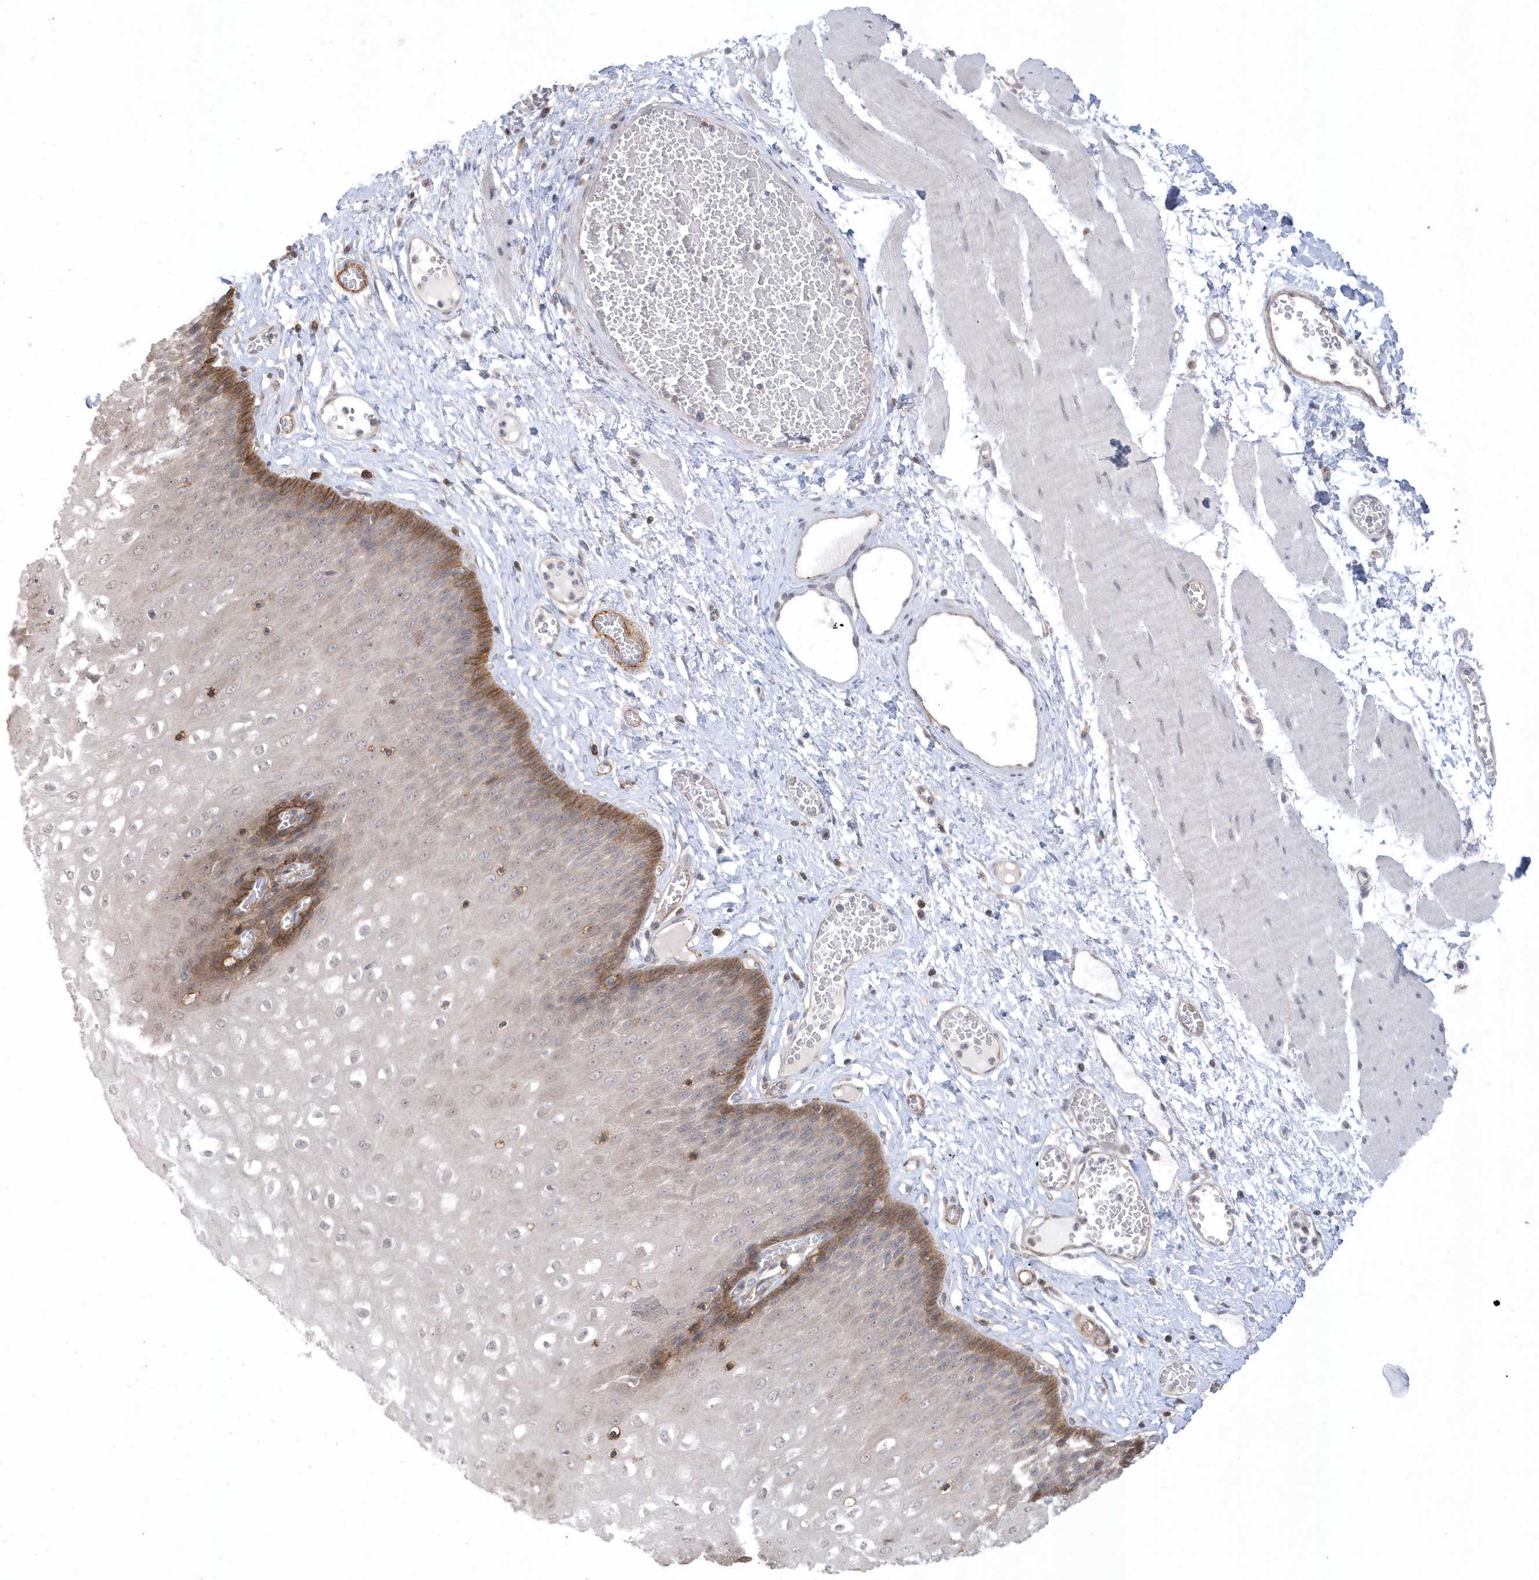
{"staining": {"intensity": "moderate", "quantity": "<25%", "location": "cytoplasmic/membranous"}, "tissue": "esophagus", "cell_type": "Squamous epithelial cells", "image_type": "normal", "snomed": [{"axis": "morphology", "description": "Normal tissue, NOS"}, {"axis": "topography", "description": "Esophagus"}], "caption": "Protein expression by immunohistochemistry shows moderate cytoplasmic/membranous expression in approximately <25% of squamous epithelial cells in benign esophagus. Ihc stains the protein of interest in brown and the nuclei are stained blue.", "gene": "CRIP3", "patient": {"sex": "male", "age": 60}}